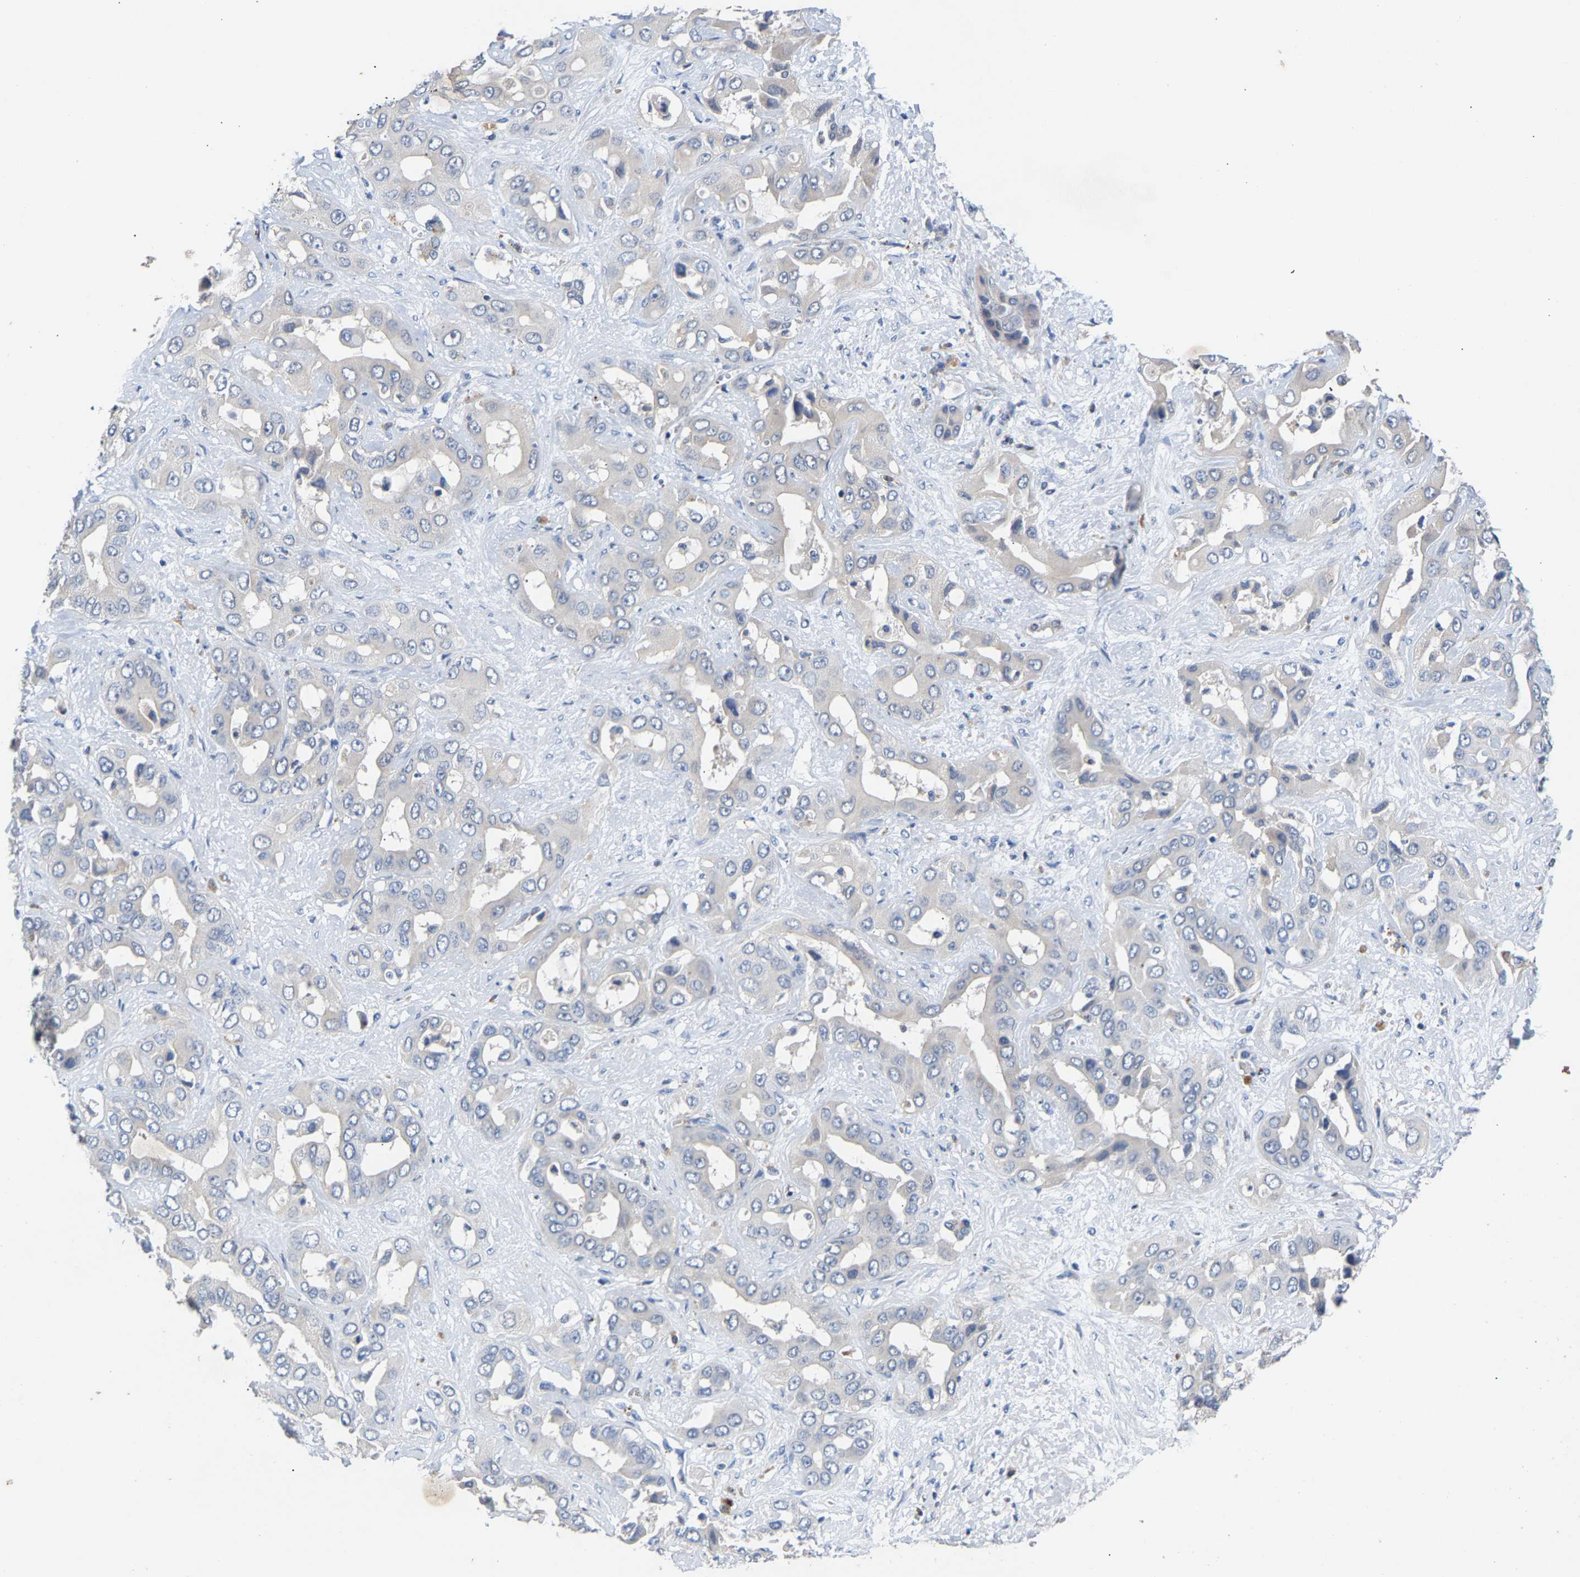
{"staining": {"intensity": "negative", "quantity": "none", "location": "none"}, "tissue": "liver cancer", "cell_type": "Tumor cells", "image_type": "cancer", "snomed": [{"axis": "morphology", "description": "Cholangiocarcinoma"}, {"axis": "topography", "description": "Liver"}], "caption": "Immunohistochemistry histopathology image of neoplastic tissue: human cholangiocarcinoma (liver) stained with DAB exhibits no significant protein positivity in tumor cells. (DAB (3,3'-diaminobenzidine) immunohistochemistry (IHC) with hematoxylin counter stain).", "gene": "CCDC171", "patient": {"sex": "female", "age": 52}}